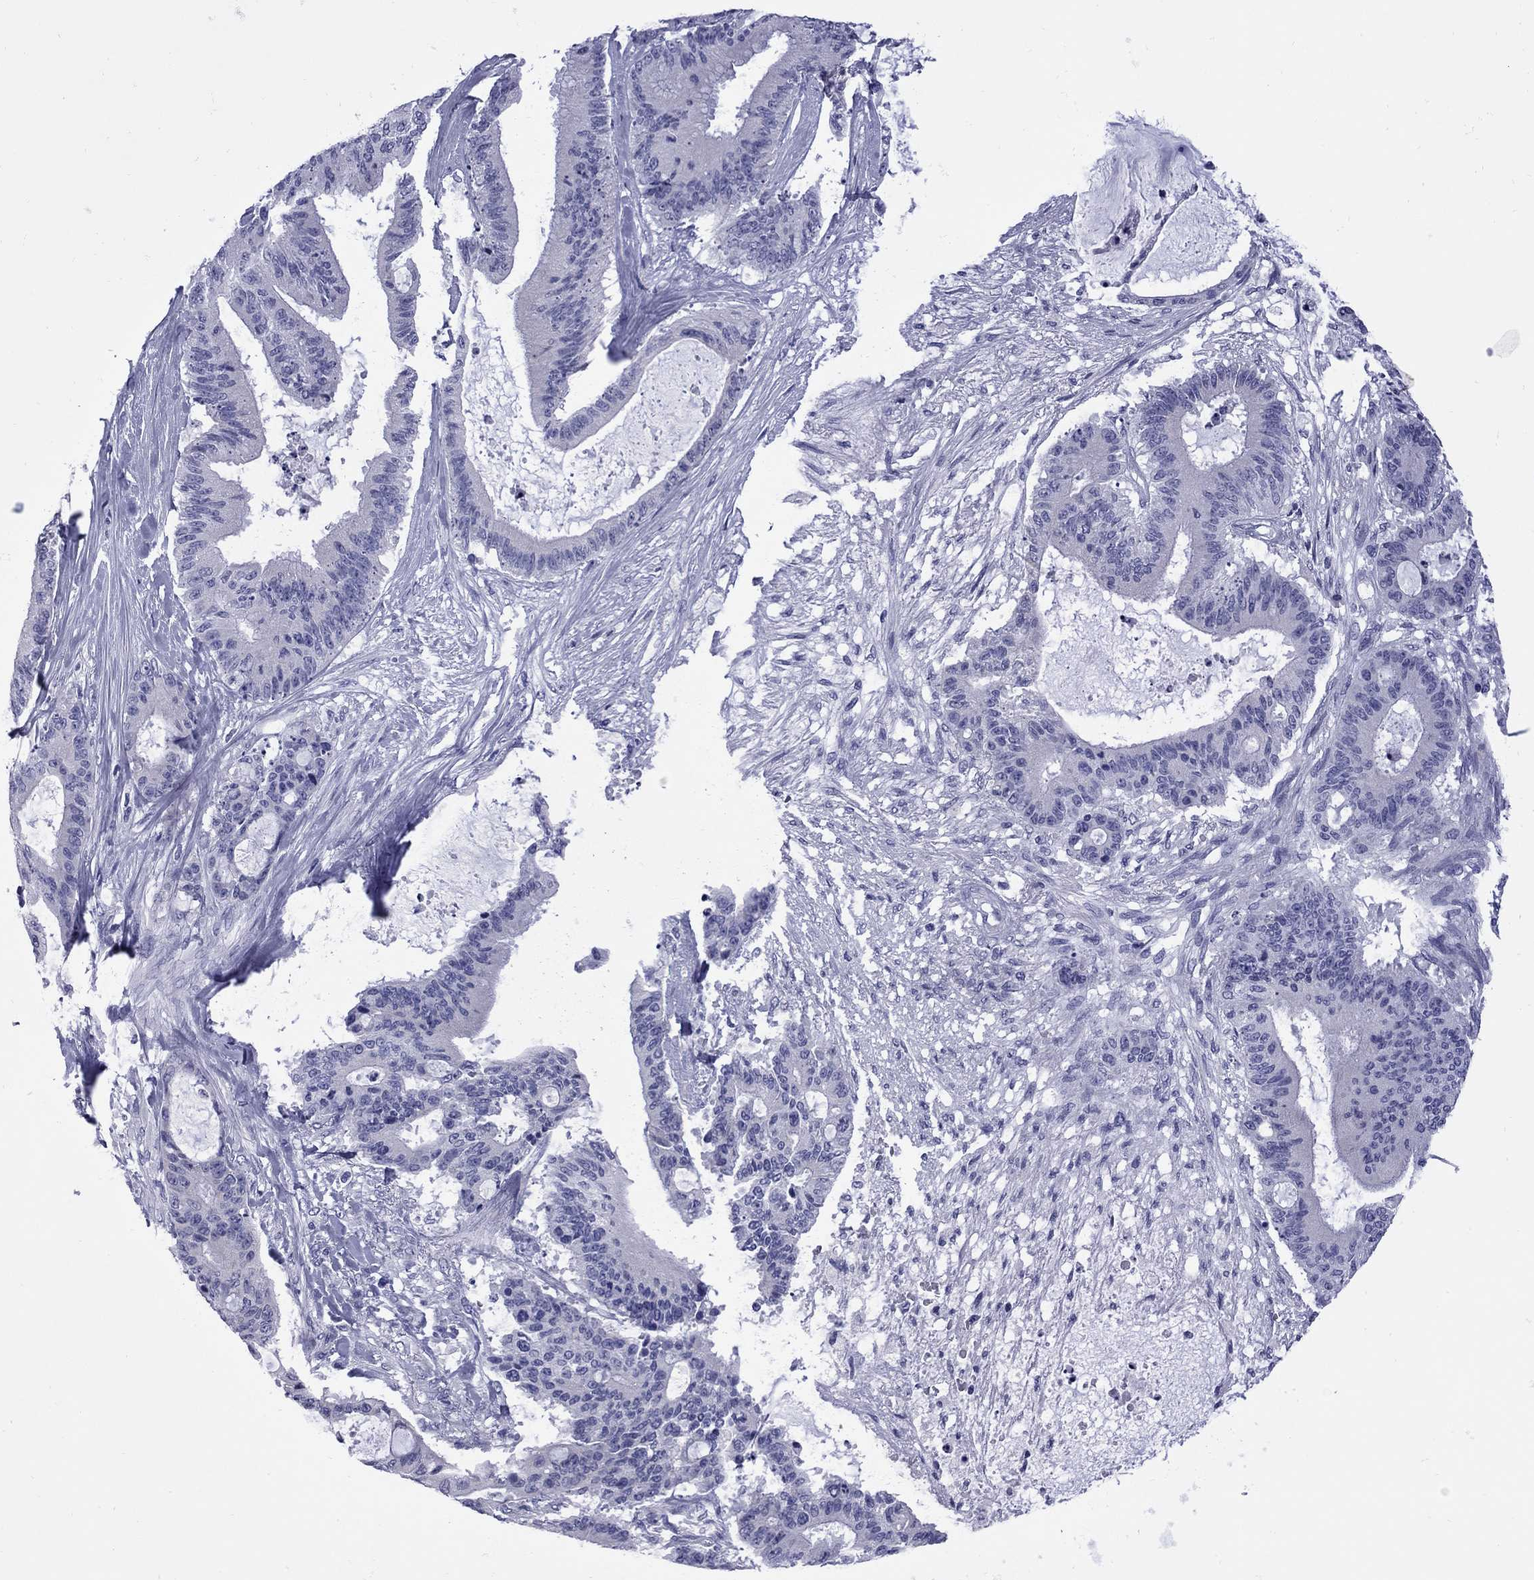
{"staining": {"intensity": "negative", "quantity": "none", "location": "none"}, "tissue": "liver cancer", "cell_type": "Tumor cells", "image_type": "cancer", "snomed": [{"axis": "morphology", "description": "Normal tissue, NOS"}, {"axis": "morphology", "description": "Cholangiocarcinoma"}, {"axis": "topography", "description": "Liver"}, {"axis": "topography", "description": "Peripheral nerve tissue"}], "caption": "Image shows no protein positivity in tumor cells of cholangiocarcinoma (liver) tissue.", "gene": "EPPIN", "patient": {"sex": "female", "age": 73}}